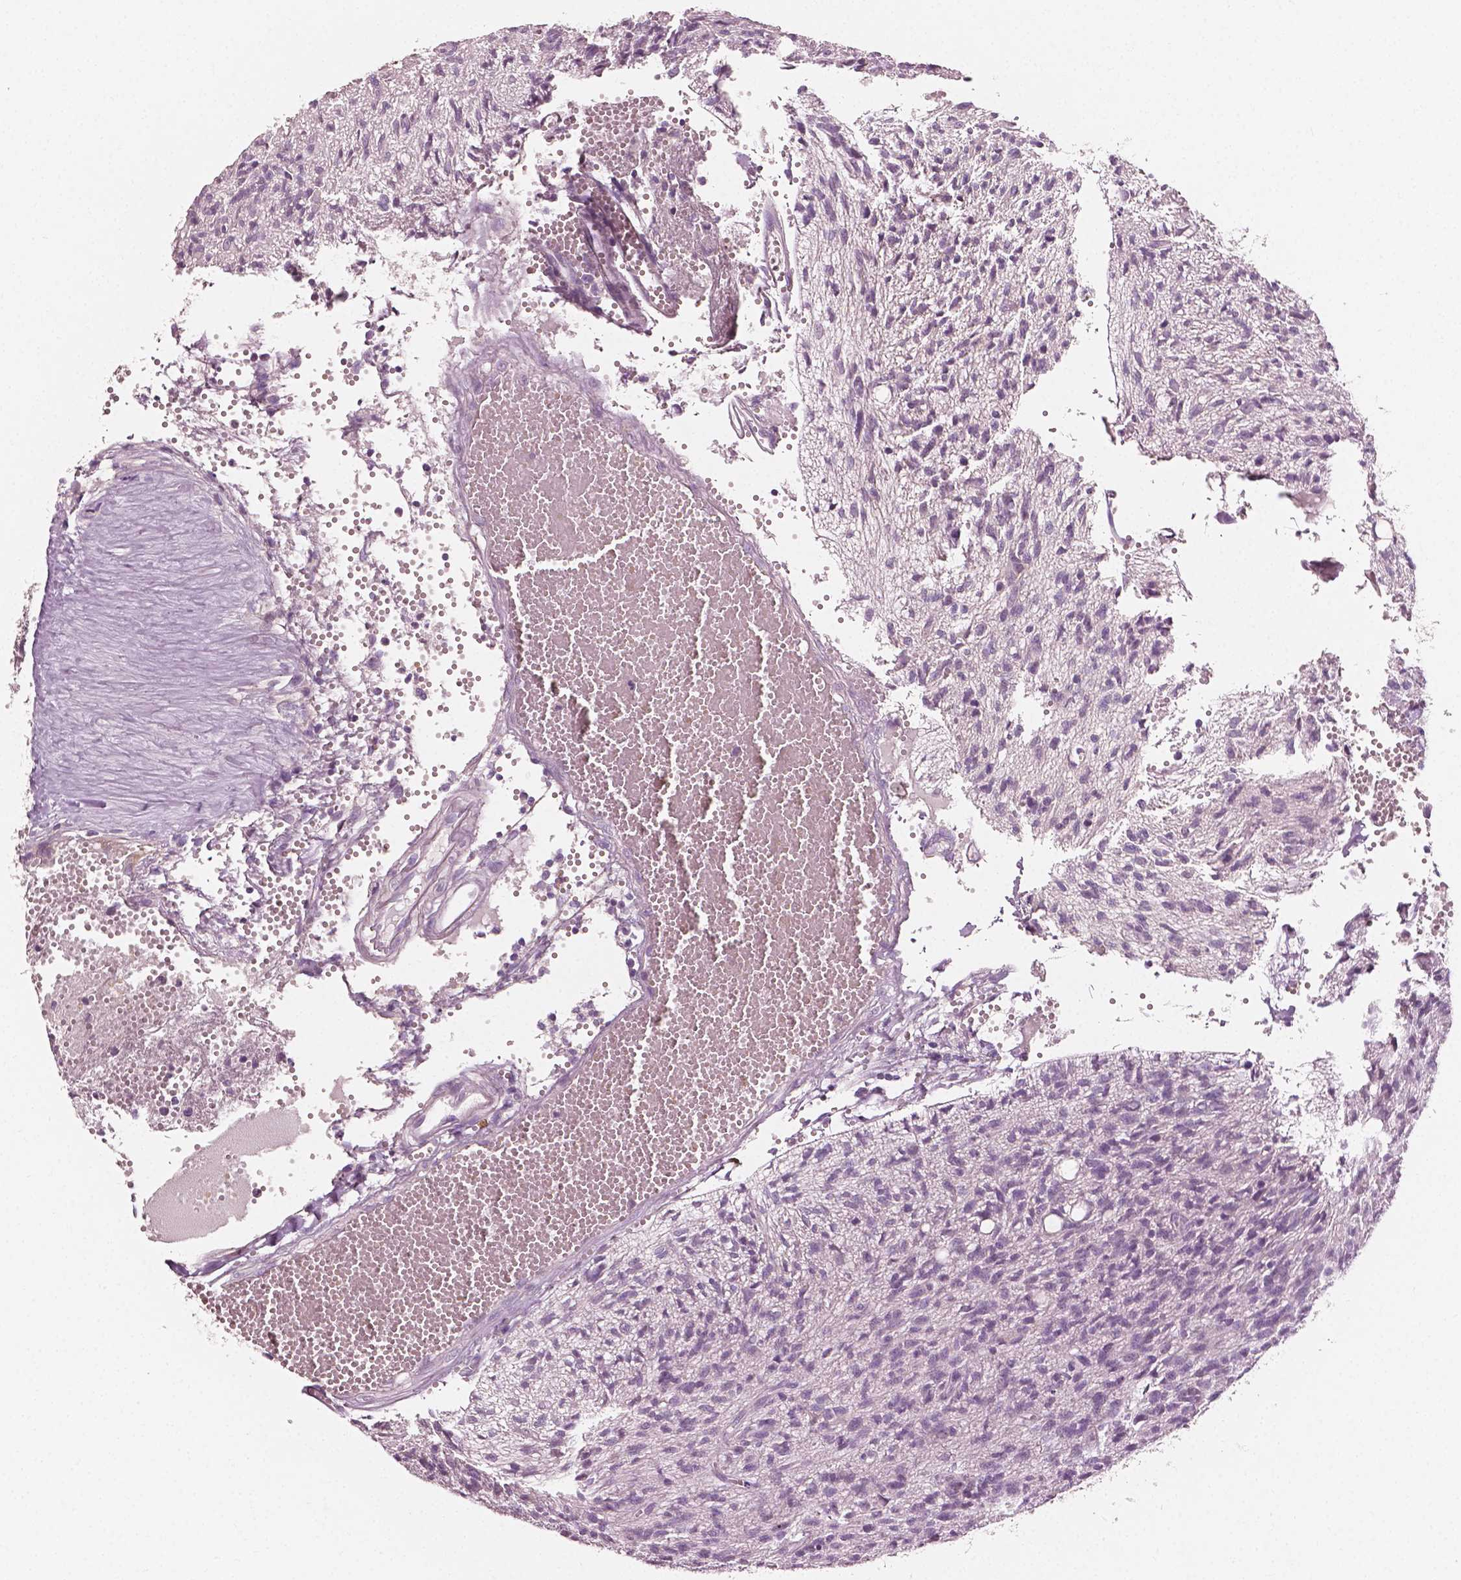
{"staining": {"intensity": "negative", "quantity": "none", "location": "none"}, "tissue": "glioma", "cell_type": "Tumor cells", "image_type": "cancer", "snomed": [{"axis": "morphology", "description": "Glioma, malignant, Low grade"}, {"axis": "topography", "description": "Brain"}], "caption": "Protein analysis of malignant glioma (low-grade) displays no significant staining in tumor cells.", "gene": "PLA2R1", "patient": {"sex": "male", "age": 64}}